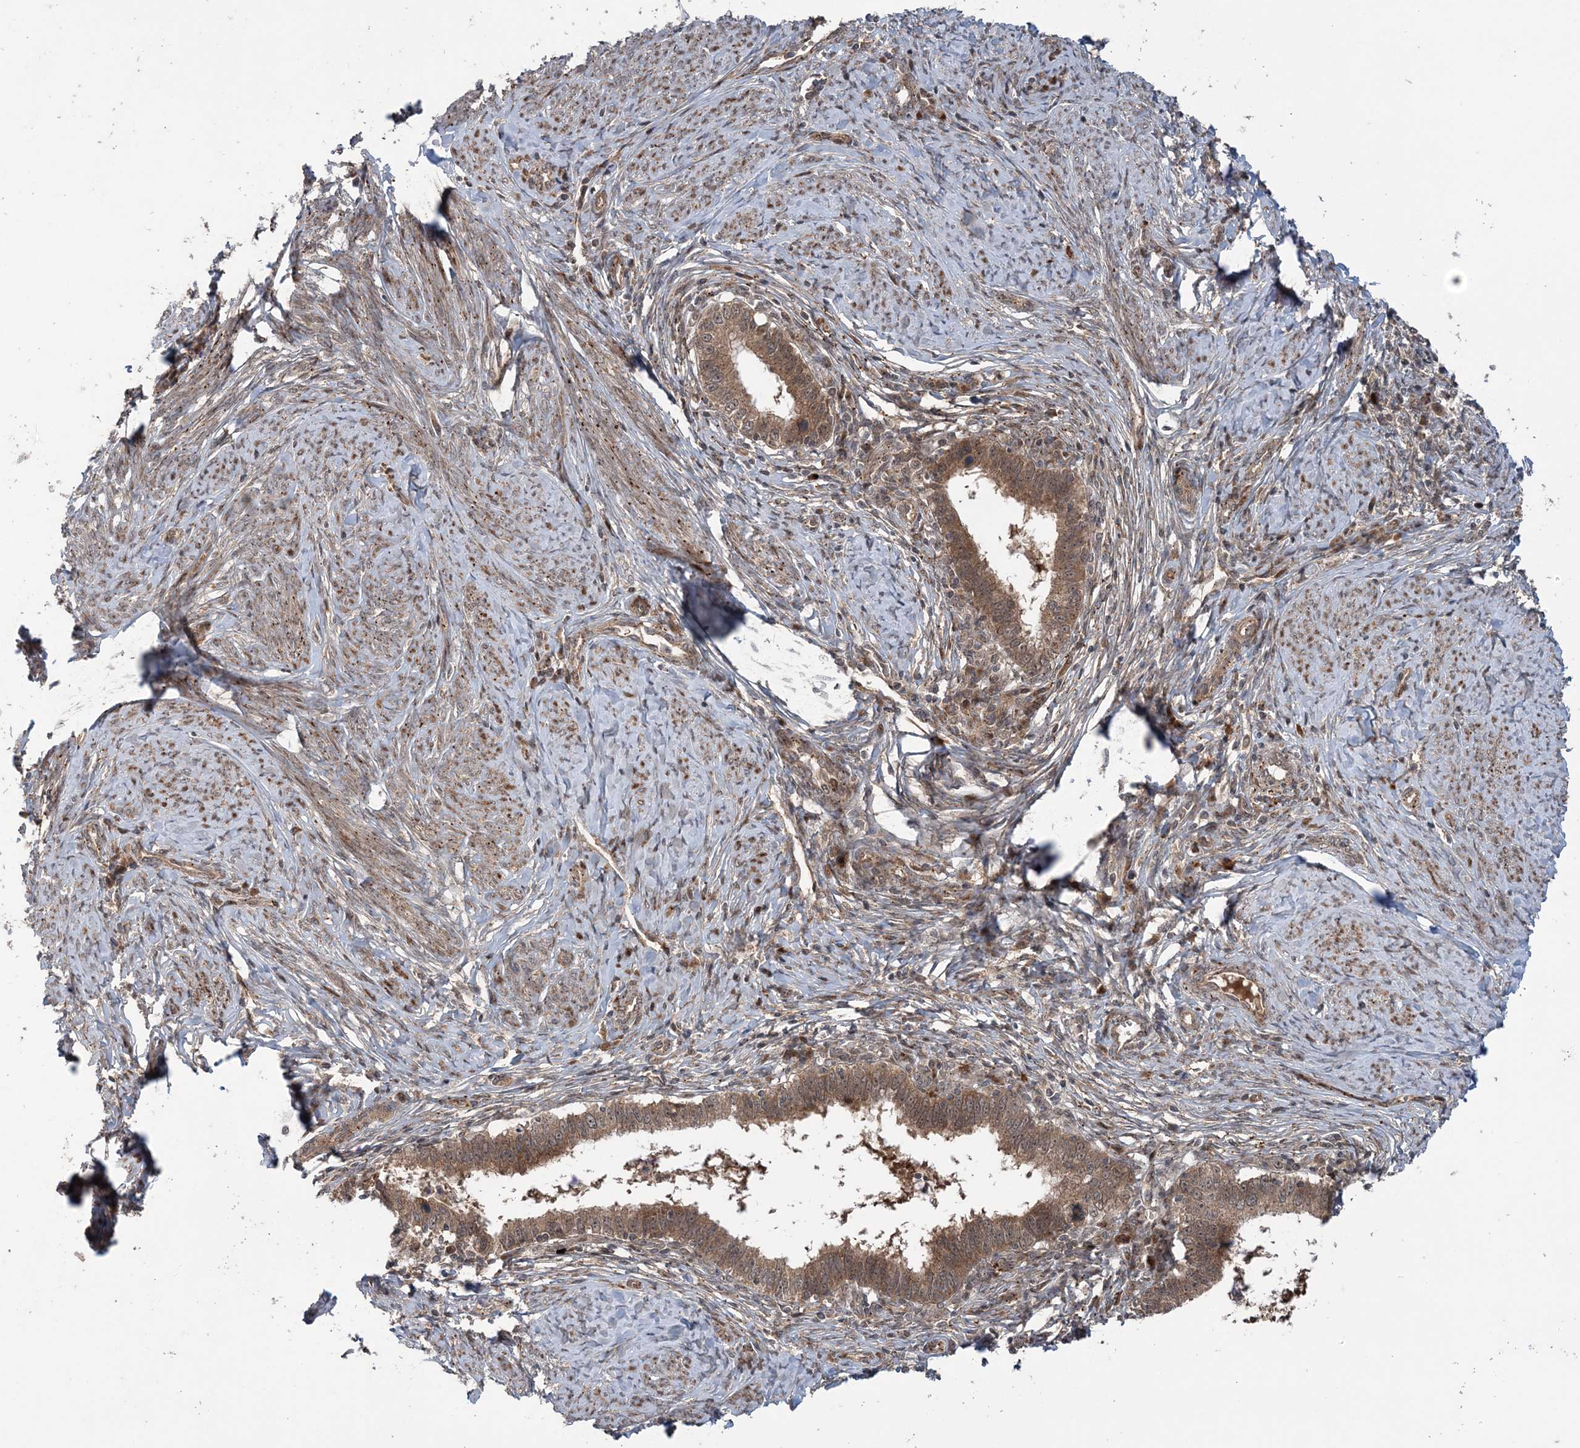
{"staining": {"intensity": "moderate", "quantity": ">75%", "location": "cytoplasmic/membranous,nuclear"}, "tissue": "cervical cancer", "cell_type": "Tumor cells", "image_type": "cancer", "snomed": [{"axis": "morphology", "description": "Adenocarcinoma, NOS"}, {"axis": "topography", "description": "Cervix"}], "caption": "An image showing moderate cytoplasmic/membranous and nuclear staining in approximately >75% of tumor cells in cervical cancer (adenocarcinoma), as visualized by brown immunohistochemical staining.", "gene": "UBTD2", "patient": {"sex": "female", "age": 36}}